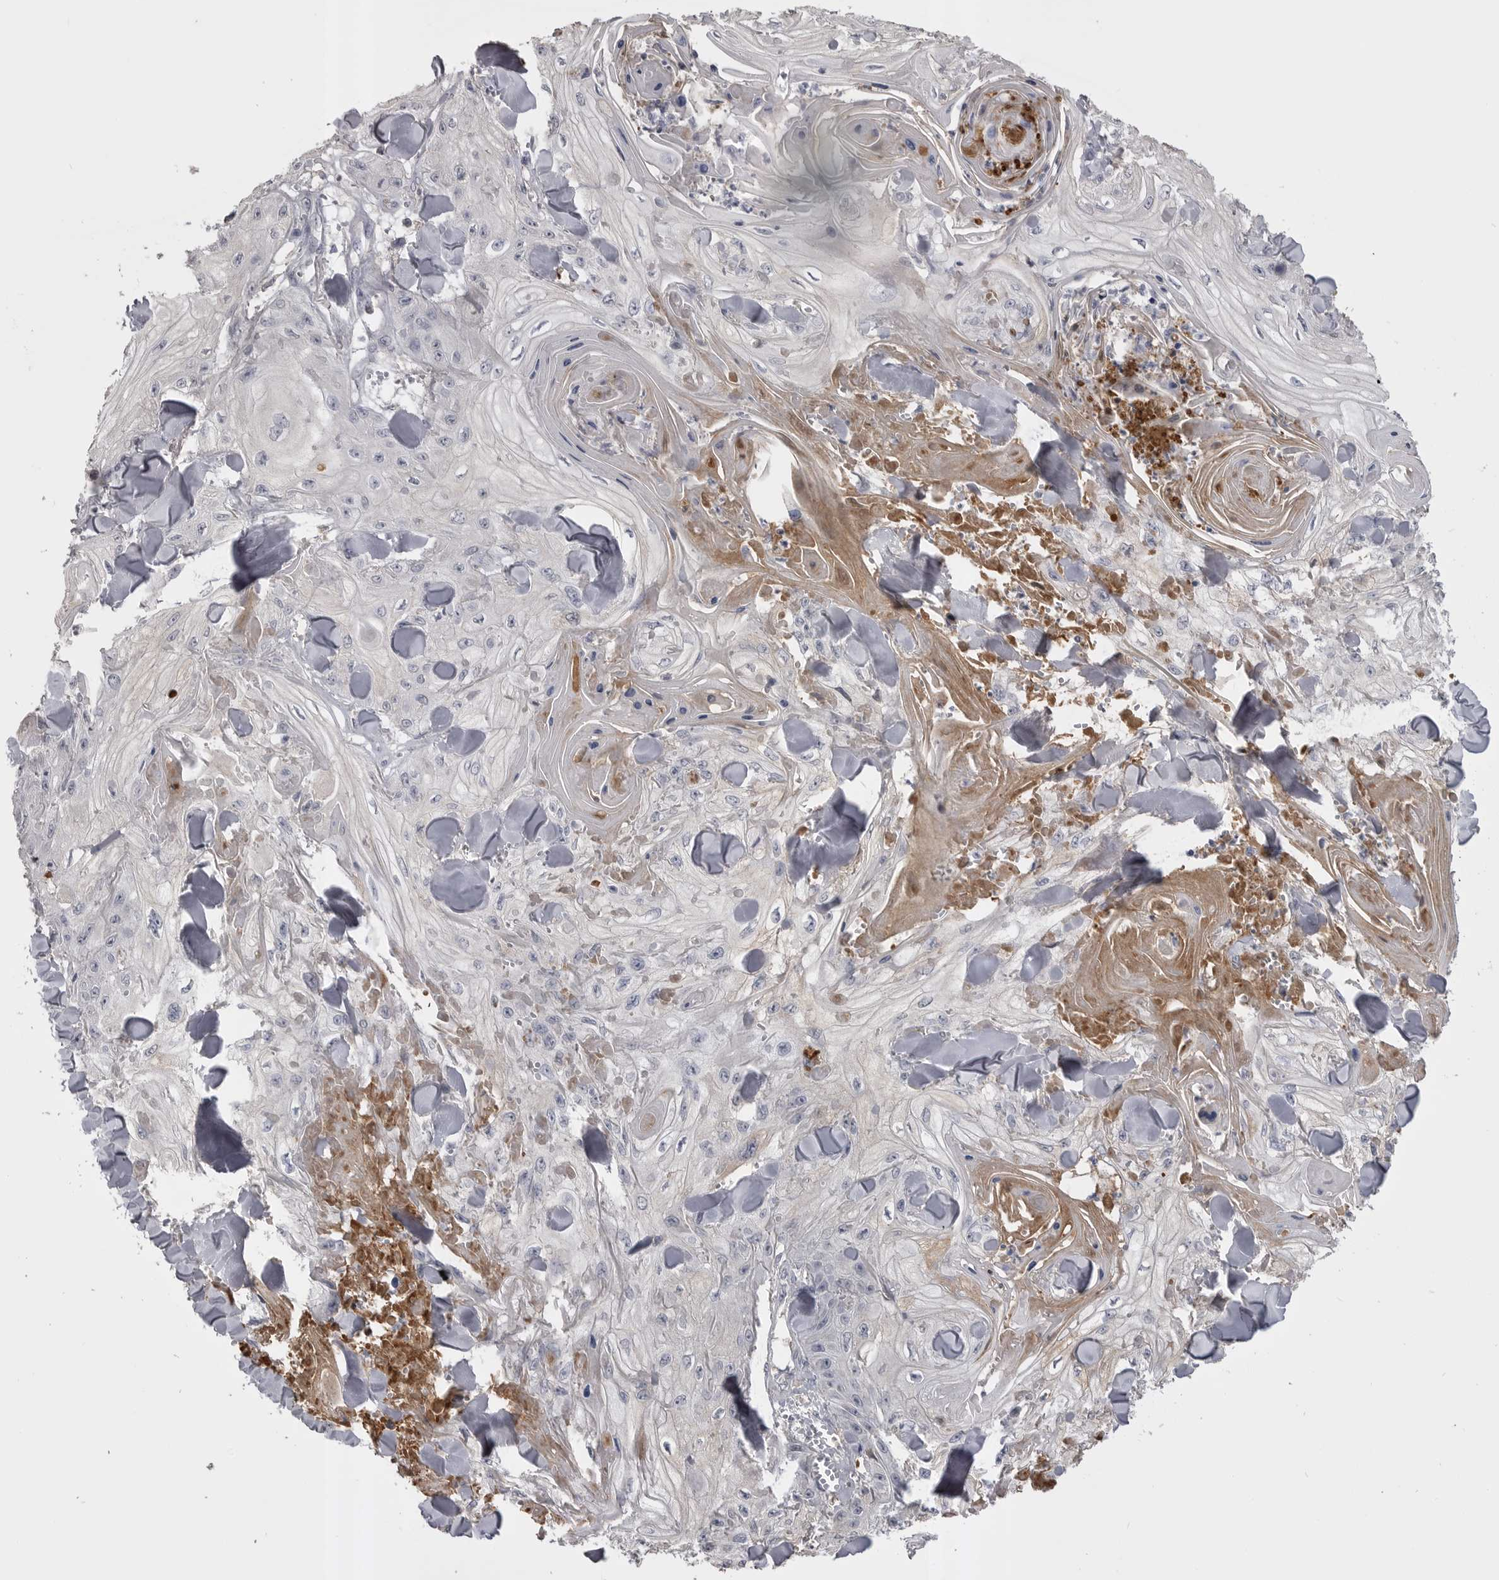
{"staining": {"intensity": "negative", "quantity": "none", "location": "none"}, "tissue": "skin cancer", "cell_type": "Tumor cells", "image_type": "cancer", "snomed": [{"axis": "morphology", "description": "Squamous cell carcinoma, NOS"}, {"axis": "topography", "description": "Skin"}], "caption": "Tumor cells are negative for brown protein staining in skin squamous cell carcinoma.", "gene": "AHSG", "patient": {"sex": "male", "age": 74}}